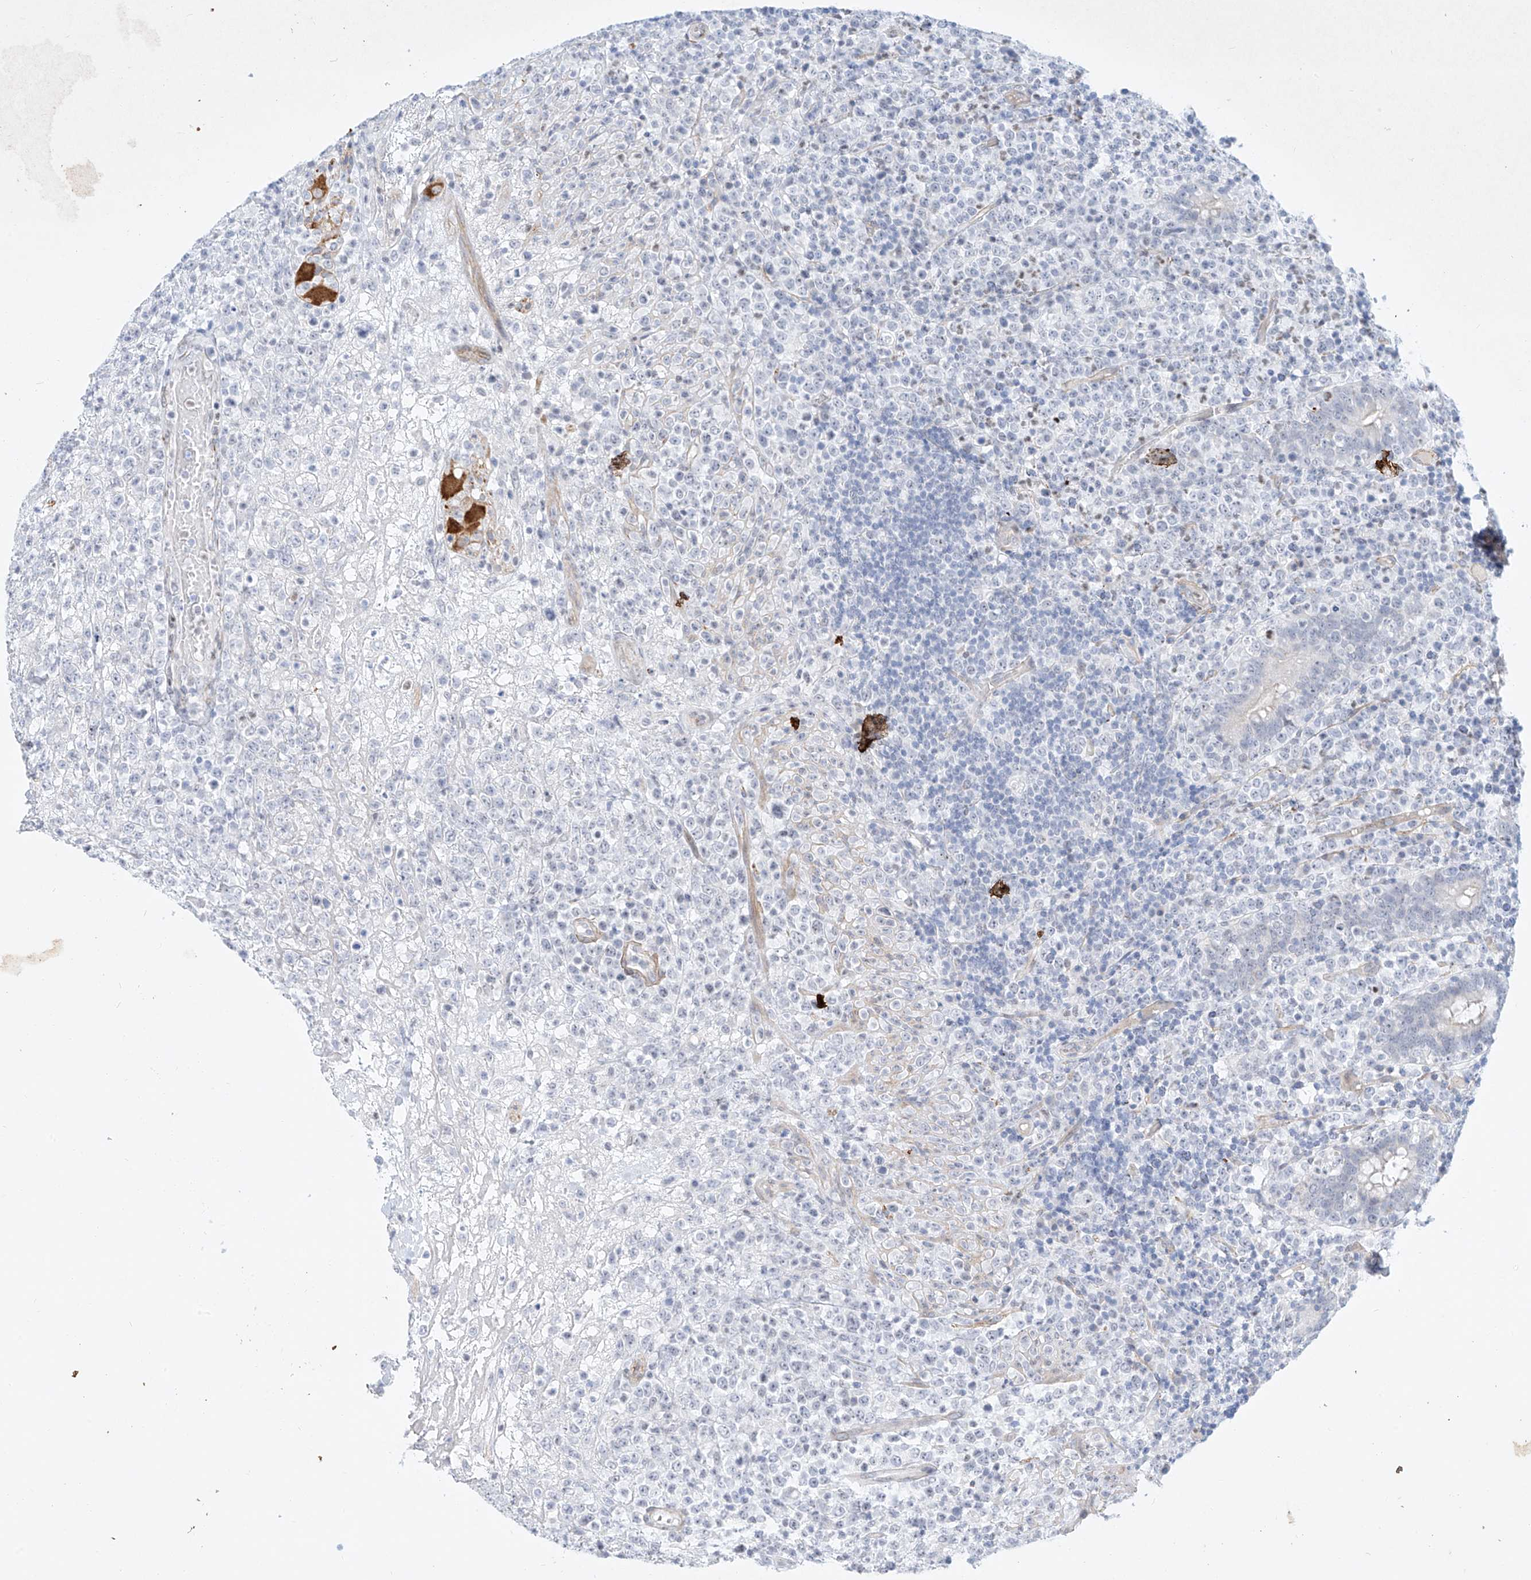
{"staining": {"intensity": "negative", "quantity": "none", "location": "none"}, "tissue": "lymphoma", "cell_type": "Tumor cells", "image_type": "cancer", "snomed": [{"axis": "morphology", "description": "Malignant lymphoma, non-Hodgkin's type, High grade"}, {"axis": "topography", "description": "Colon"}], "caption": "Histopathology image shows no protein staining in tumor cells of lymphoma tissue.", "gene": "REEP2", "patient": {"sex": "female", "age": 53}}